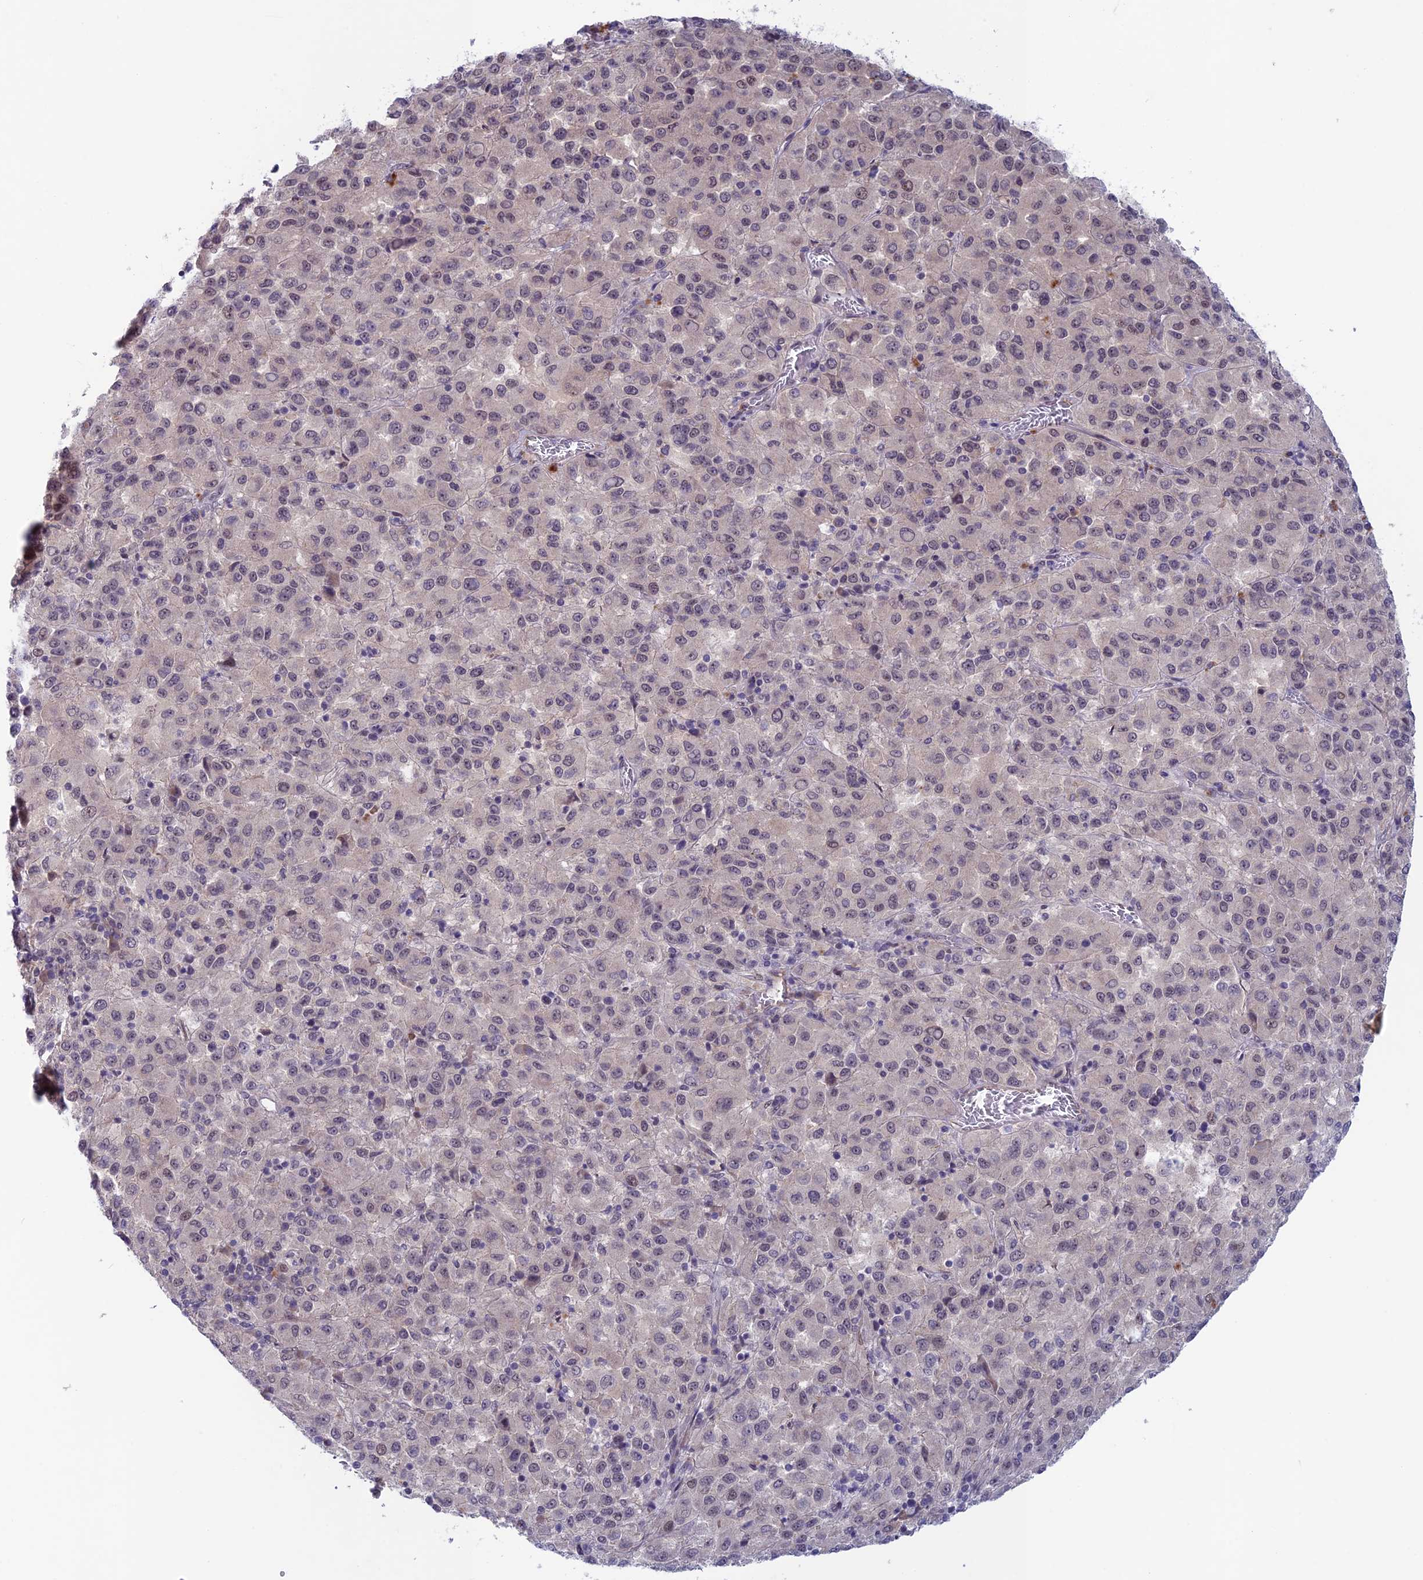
{"staining": {"intensity": "negative", "quantity": "none", "location": "none"}, "tissue": "melanoma", "cell_type": "Tumor cells", "image_type": "cancer", "snomed": [{"axis": "morphology", "description": "Malignant melanoma, Metastatic site"}, {"axis": "topography", "description": "Lung"}], "caption": "DAB (3,3'-diaminobenzidine) immunohistochemical staining of human malignant melanoma (metastatic site) shows no significant positivity in tumor cells. (Brightfield microscopy of DAB IHC at high magnification).", "gene": "FKBPL", "patient": {"sex": "male", "age": 64}}